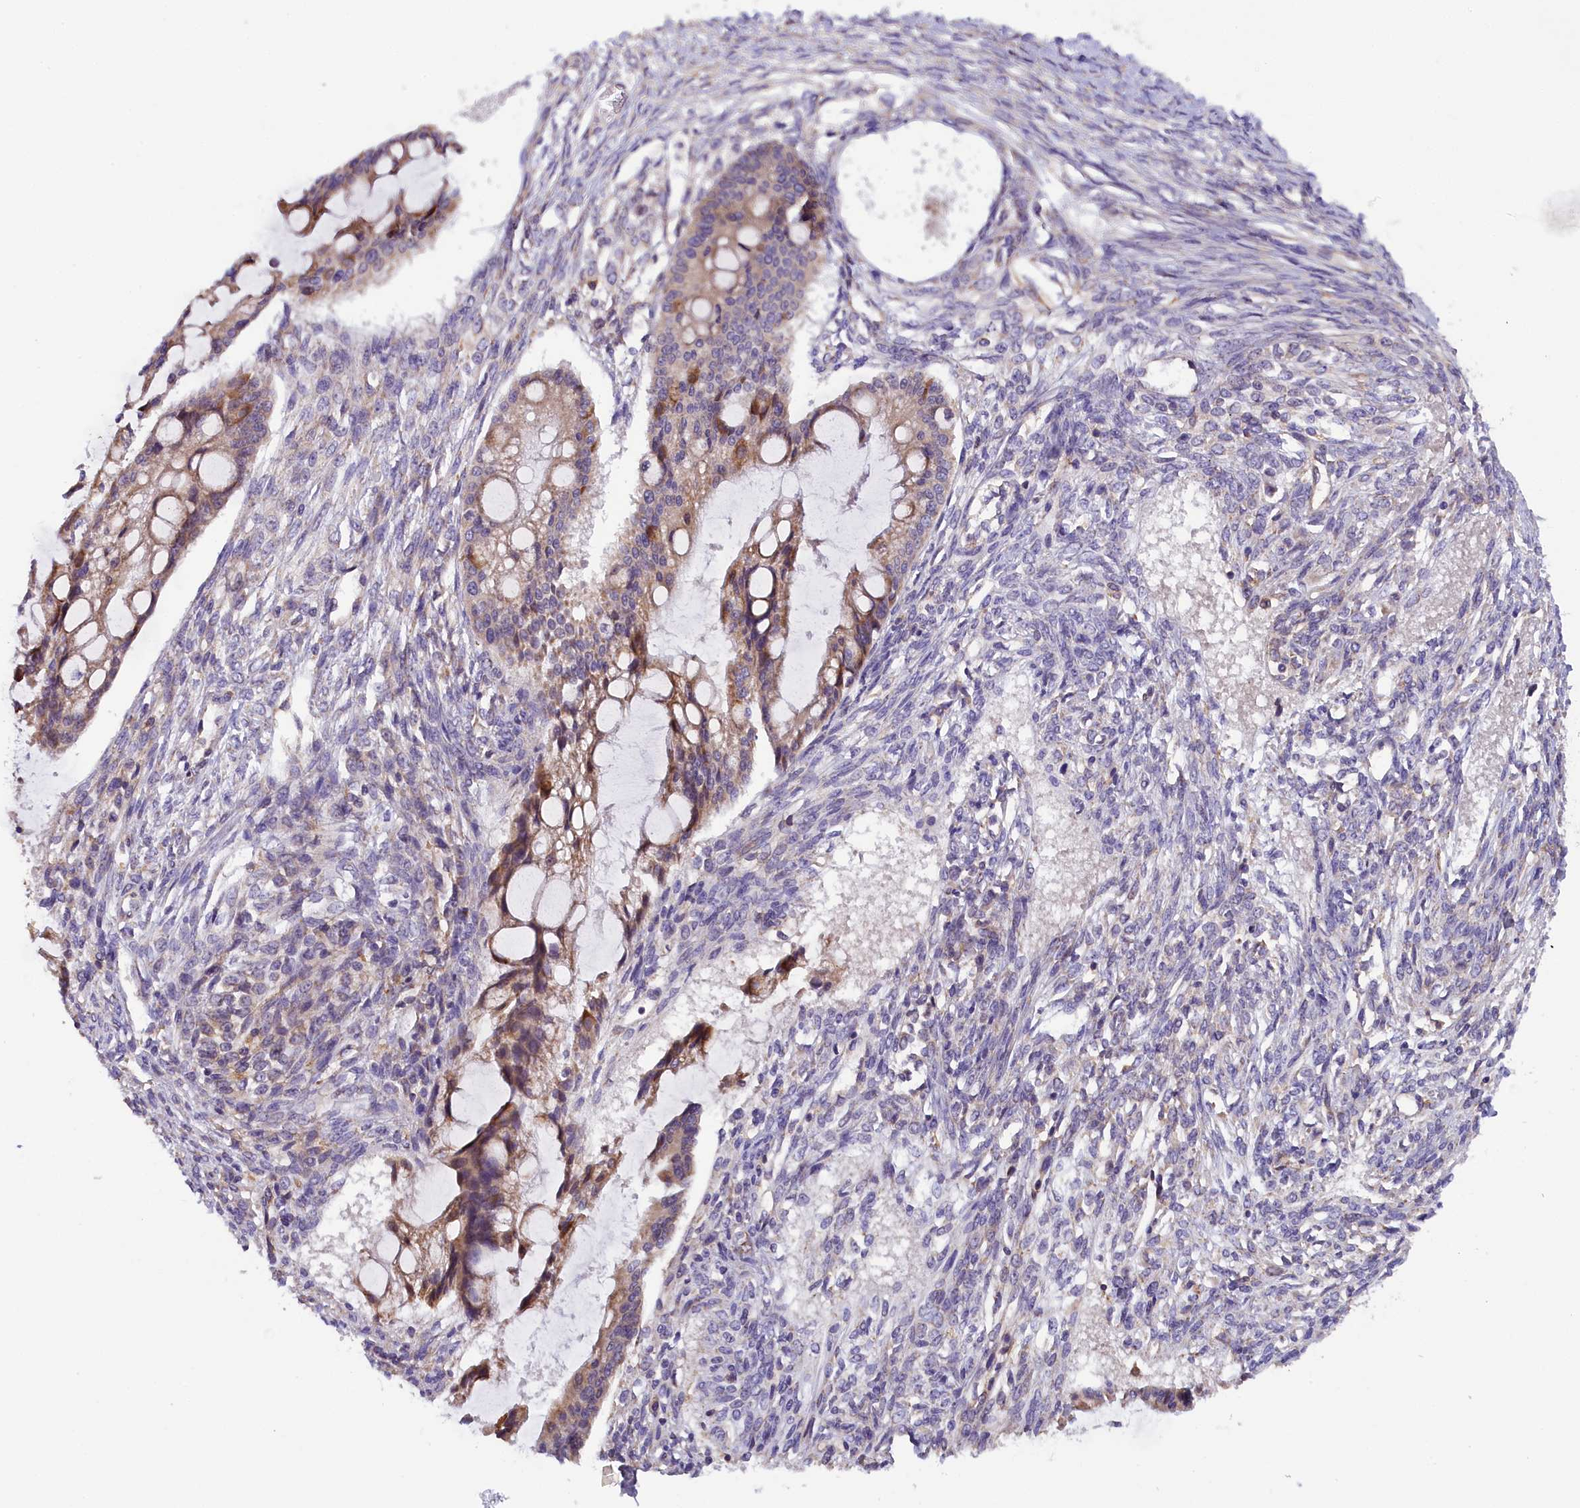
{"staining": {"intensity": "moderate", "quantity": "25%-75%", "location": "cytoplasmic/membranous"}, "tissue": "ovarian cancer", "cell_type": "Tumor cells", "image_type": "cancer", "snomed": [{"axis": "morphology", "description": "Cystadenocarcinoma, mucinous, NOS"}, {"axis": "topography", "description": "Ovary"}], "caption": "IHC of ovarian mucinous cystadenocarcinoma demonstrates medium levels of moderate cytoplasmic/membranous expression in approximately 25%-75% of tumor cells.", "gene": "DNAJB9", "patient": {"sex": "female", "age": 73}}